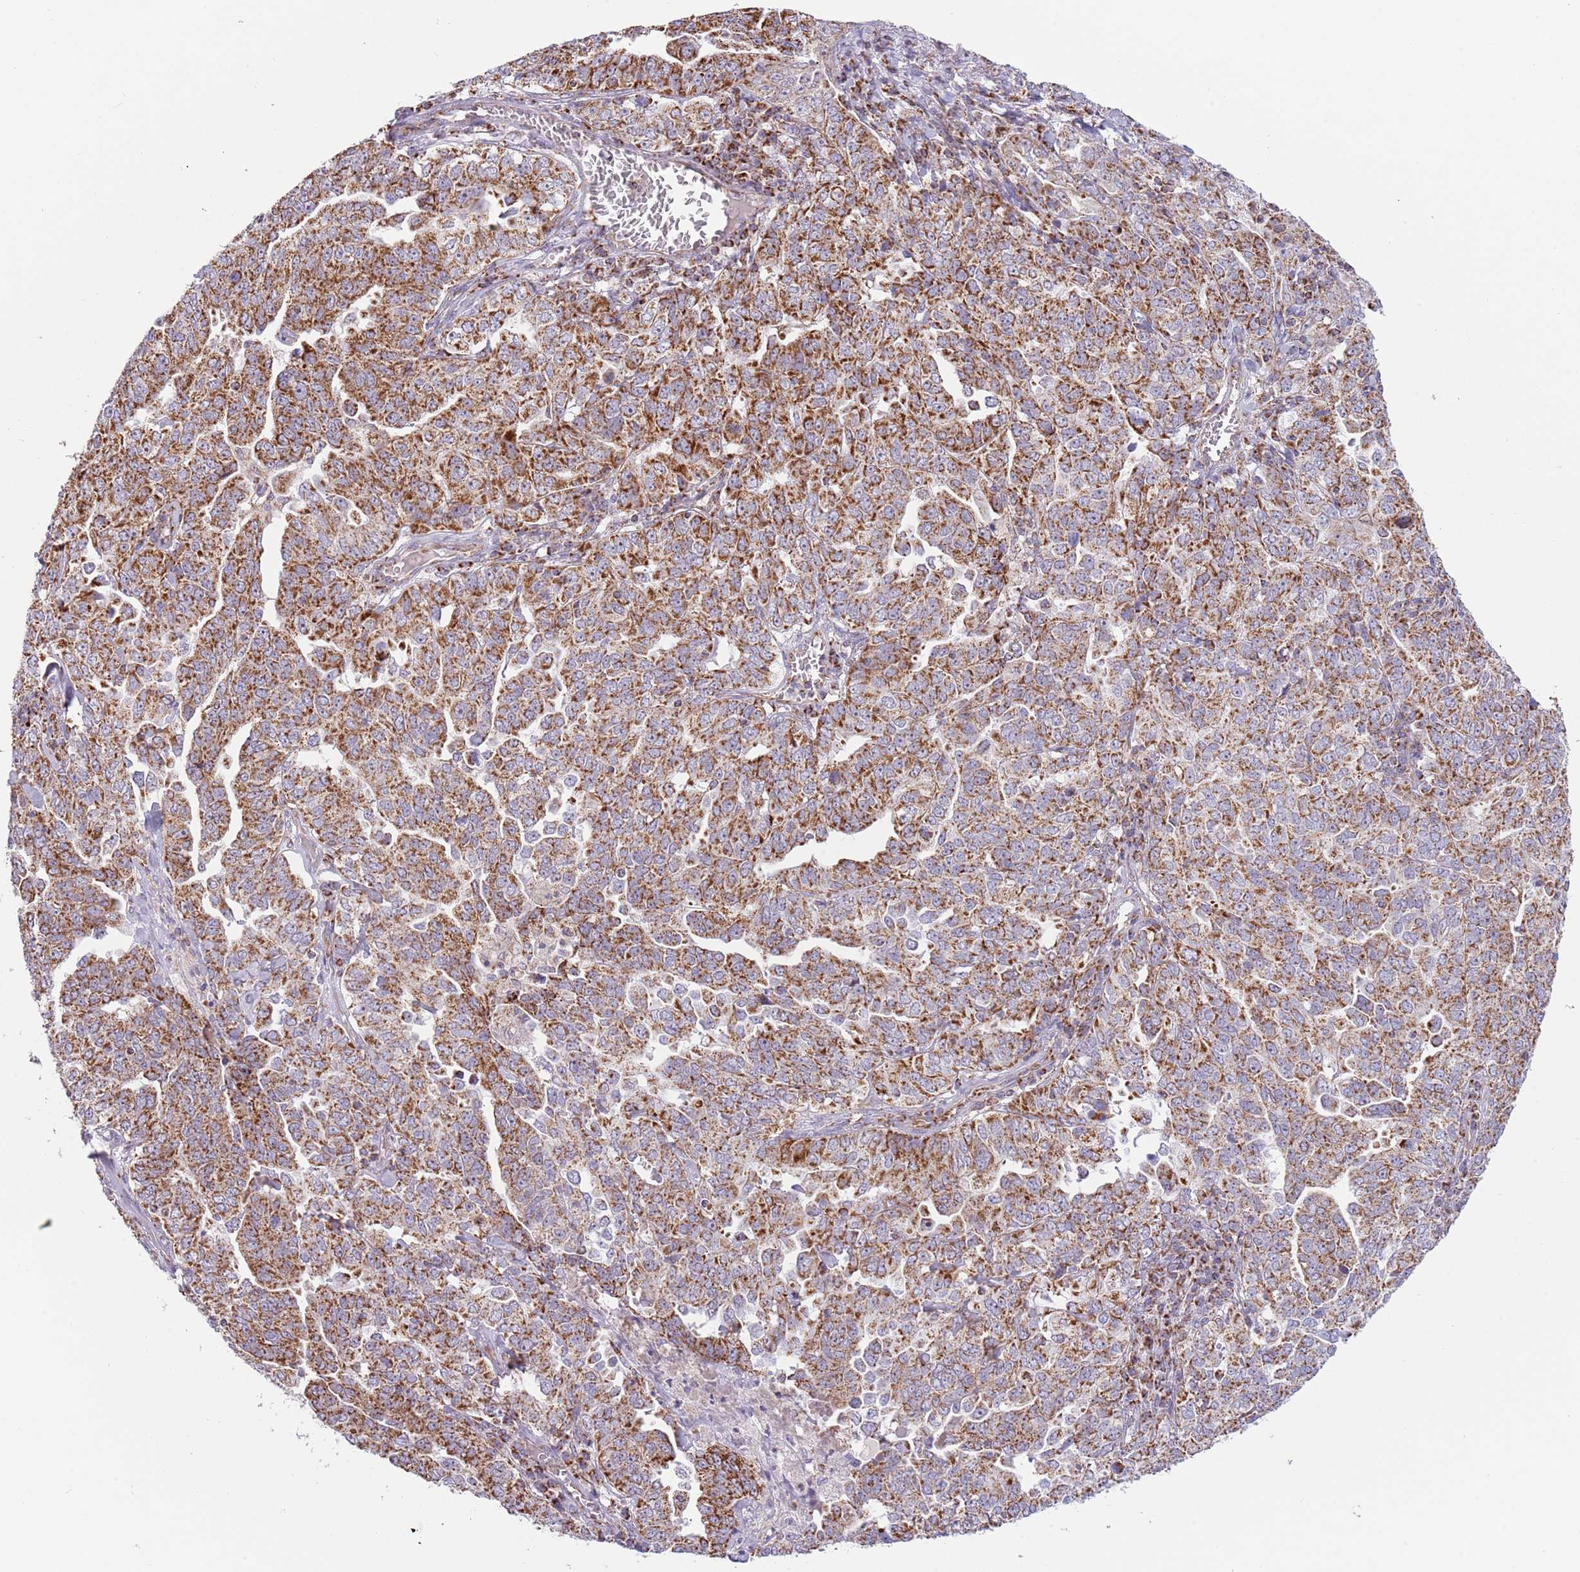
{"staining": {"intensity": "strong", "quantity": ">75%", "location": "cytoplasmic/membranous"}, "tissue": "ovarian cancer", "cell_type": "Tumor cells", "image_type": "cancer", "snomed": [{"axis": "morphology", "description": "Carcinoma, endometroid"}, {"axis": "topography", "description": "Ovary"}], "caption": "Approximately >75% of tumor cells in human ovarian cancer (endometroid carcinoma) show strong cytoplasmic/membranous protein staining as visualized by brown immunohistochemical staining.", "gene": "LHX6", "patient": {"sex": "female", "age": 62}}